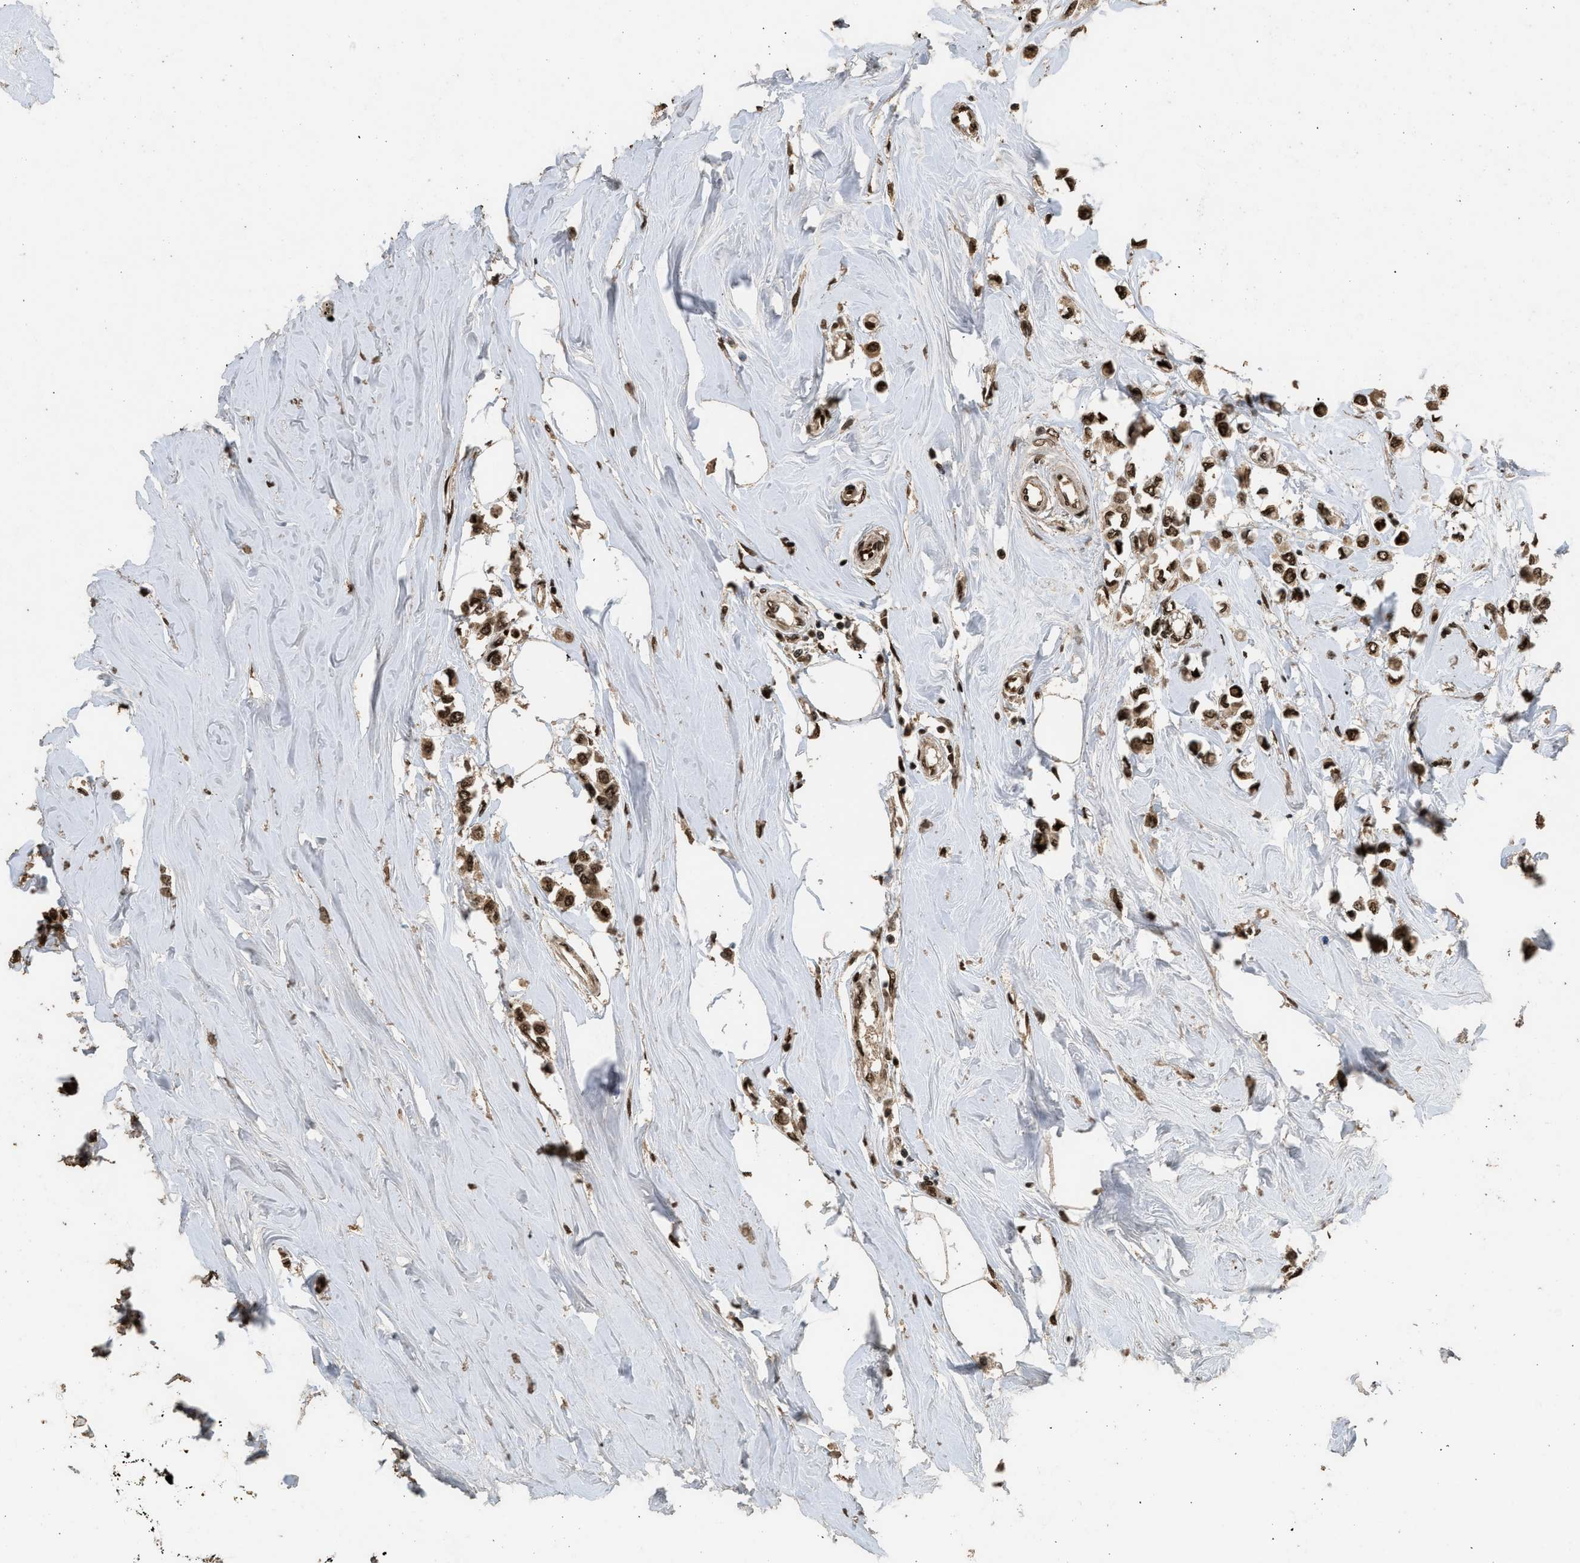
{"staining": {"intensity": "moderate", "quantity": ">75%", "location": "nuclear"}, "tissue": "breast cancer", "cell_type": "Tumor cells", "image_type": "cancer", "snomed": [{"axis": "morphology", "description": "Lobular carcinoma"}, {"axis": "topography", "description": "Breast"}], "caption": "Tumor cells reveal medium levels of moderate nuclear expression in about >75% of cells in breast cancer (lobular carcinoma). (Stains: DAB in brown, nuclei in blue, Microscopy: brightfield microscopy at high magnification).", "gene": "PPP4R3B", "patient": {"sex": "female", "age": 51}}